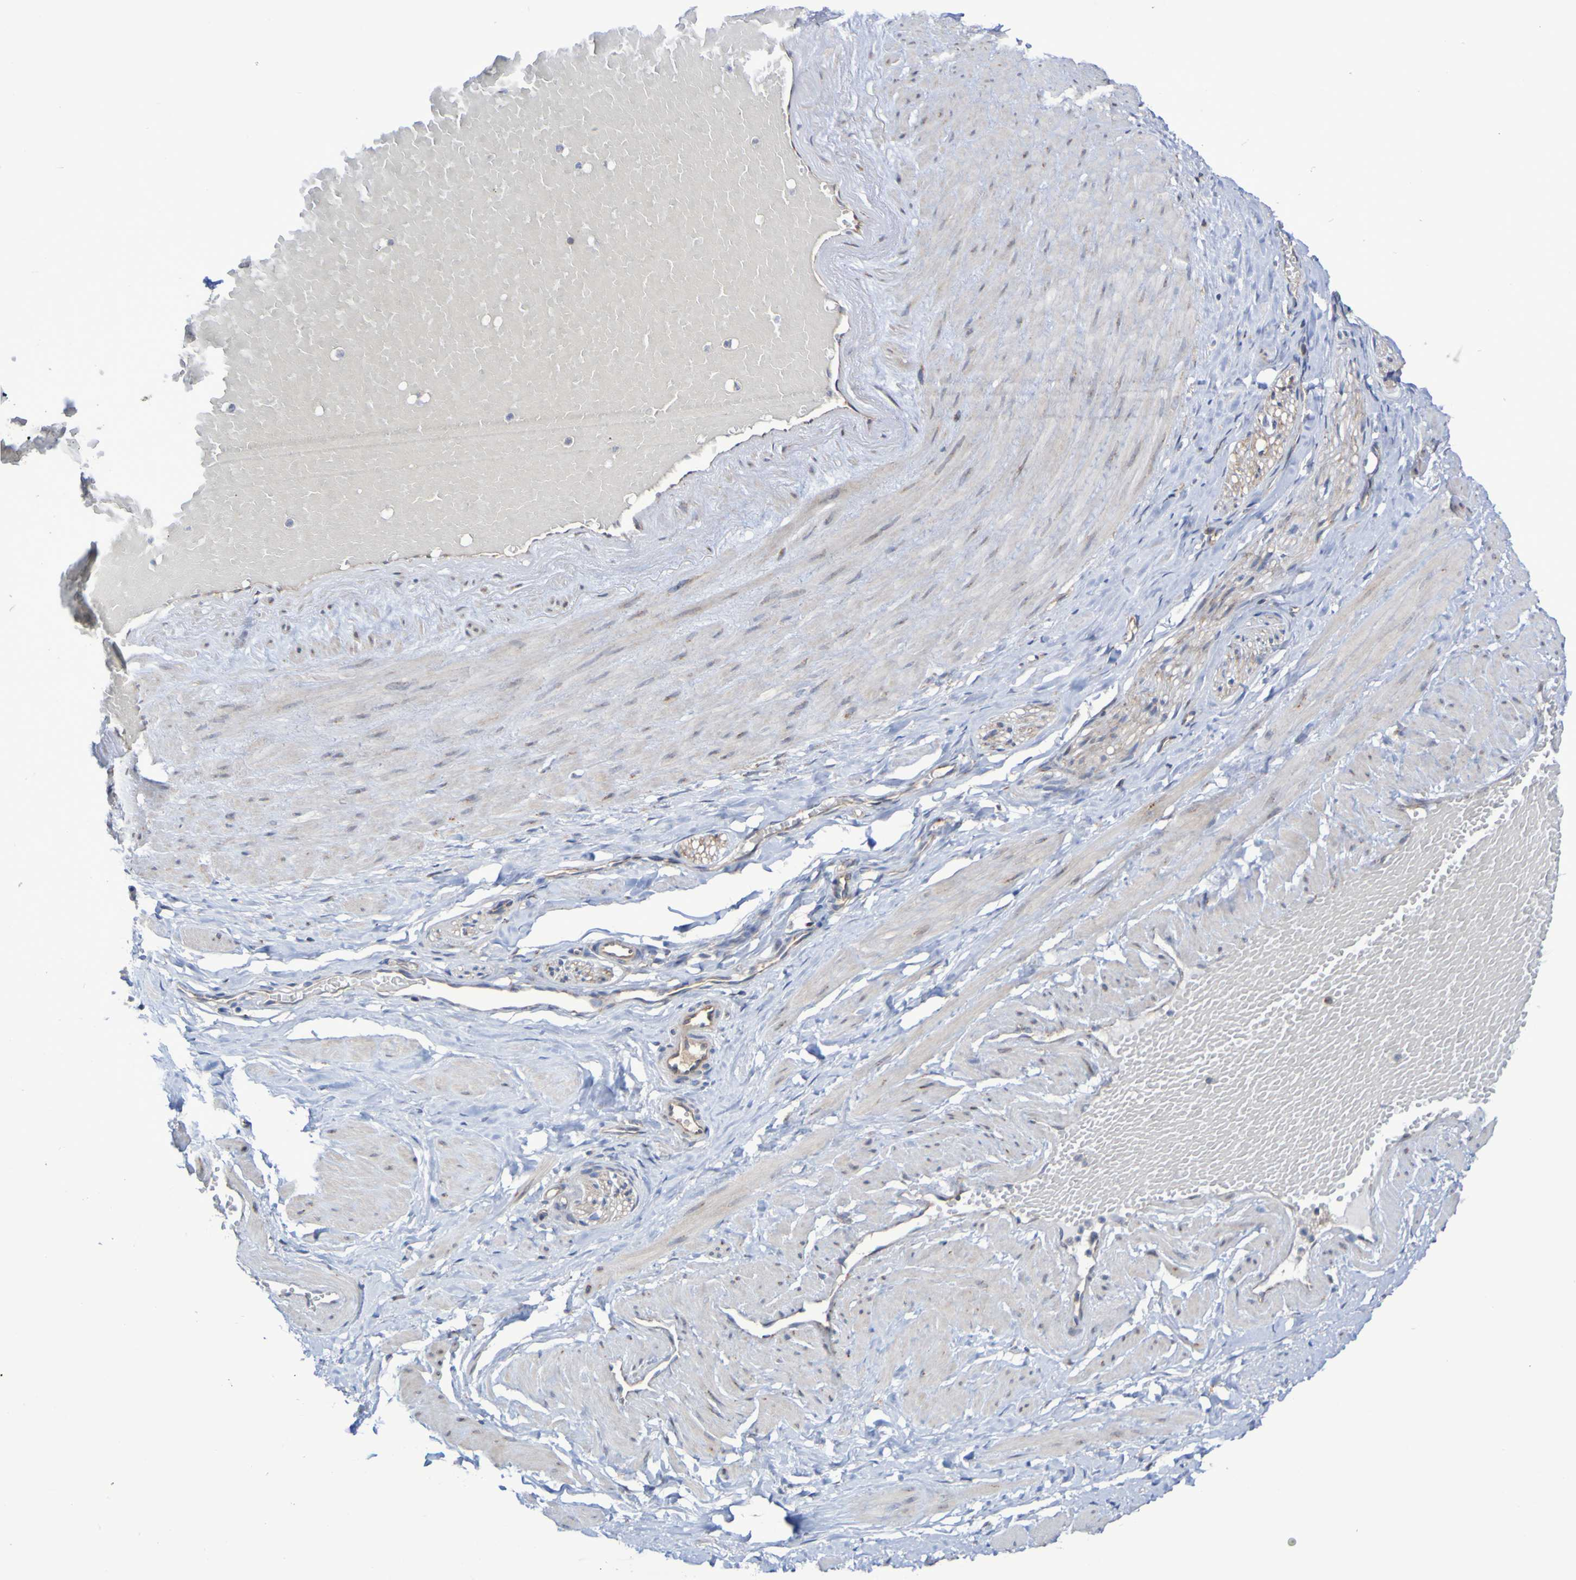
{"staining": {"intensity": "negative", "quantity": "none", "location": "none"}, "tissue": "adipose tissue", "cell_type": "Adipocytes", "image_type": "normal", "snomed": [{"axis": "morphology", "description": "Normal tissue, NOS"}, {"axis": "topography", "description": "Soft tissue"}, {"axis": "topography", "description": "Vascular tissue"}], "caption": "Adipose tissue stained for a protein using immunohistochemistry (IHC) shows no staining adipocytes.", "gene": "LMBRD2", "patient": {"sex": "female", "age": 35}}